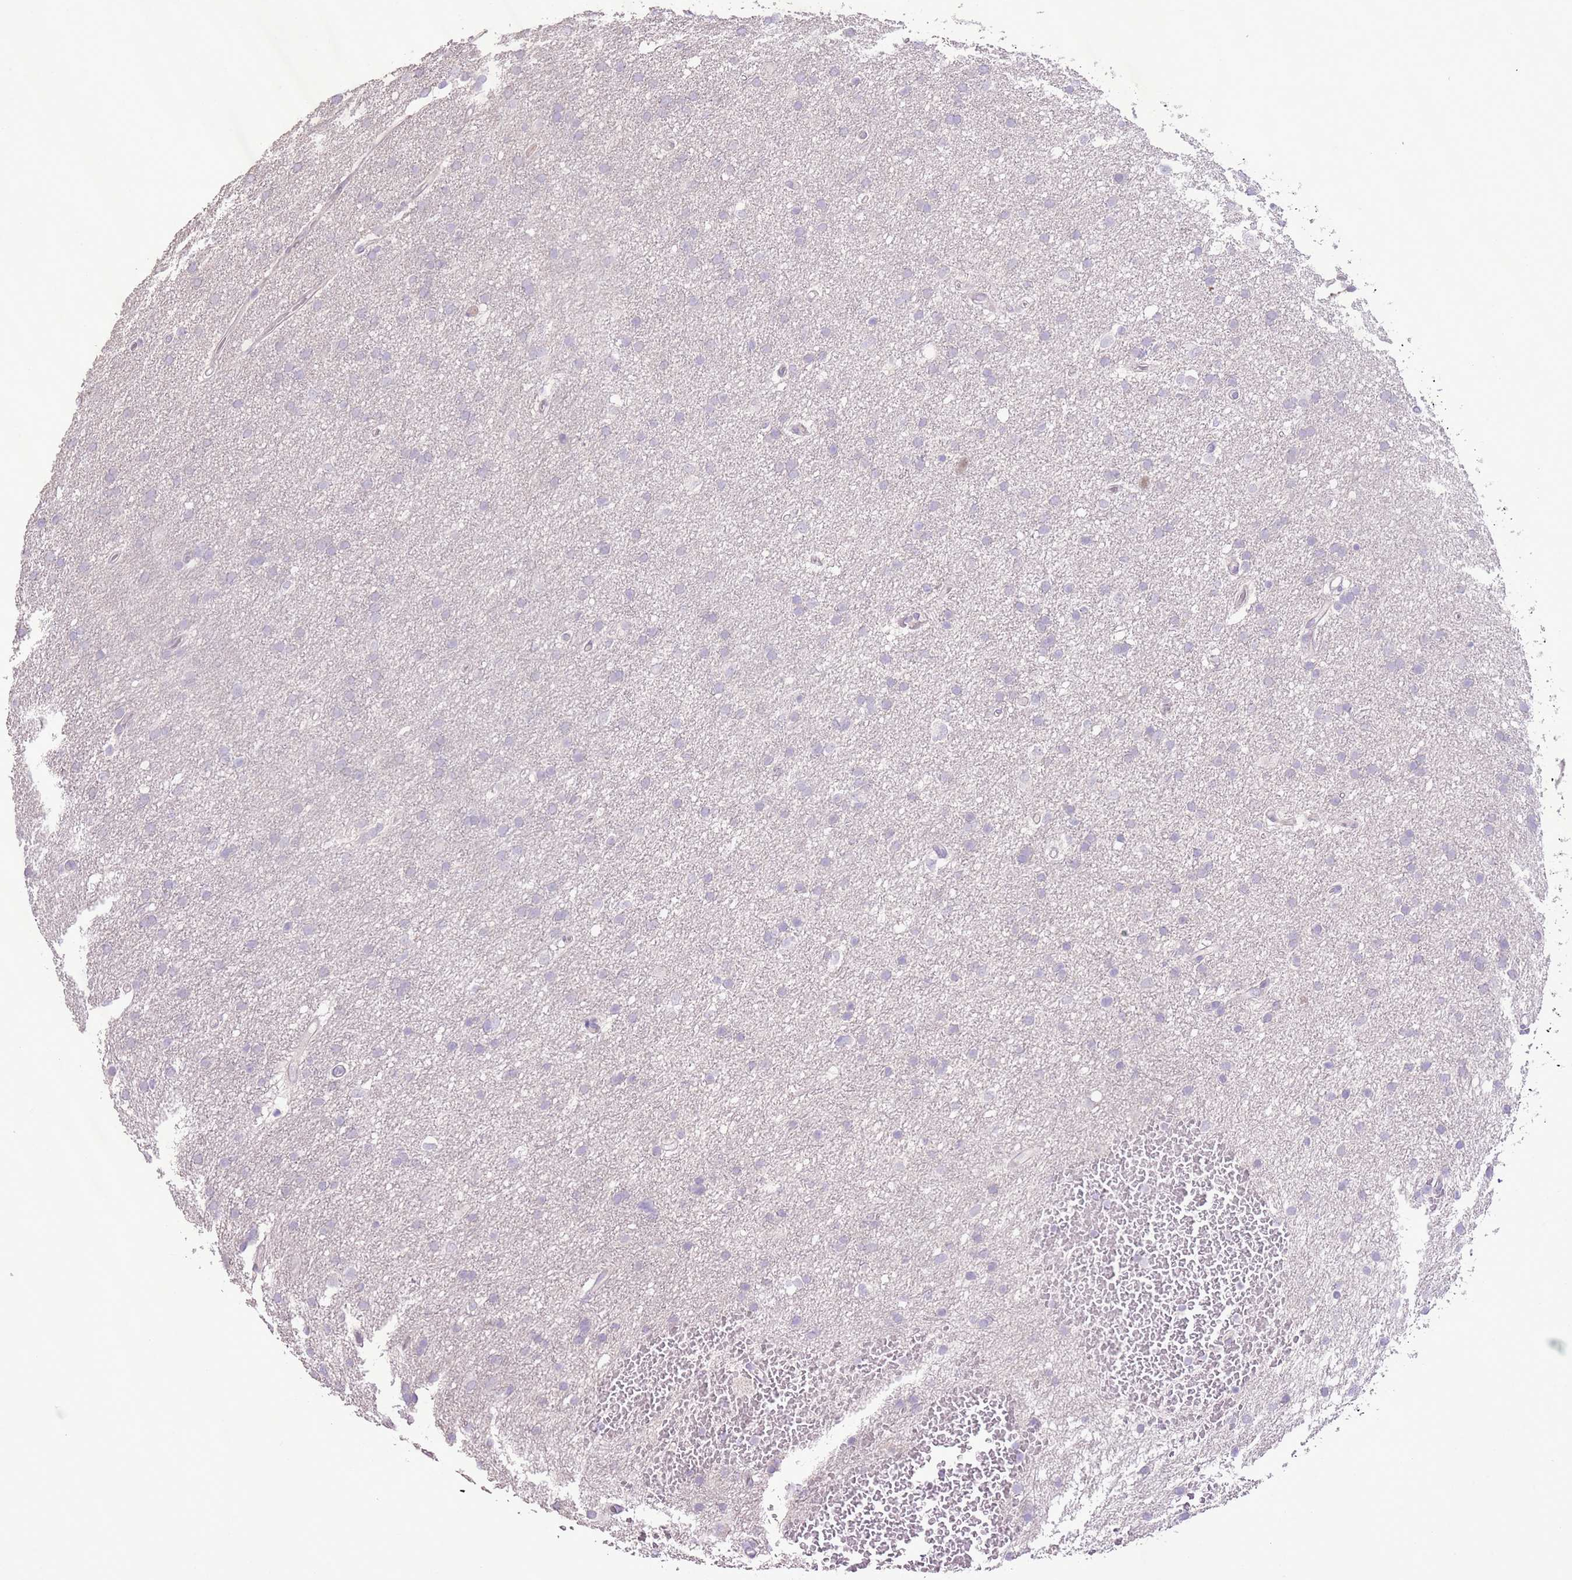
{"staining": {"intensity": "negative", "quantity": "none", "location": "none"}, "tissue": "glioma", "cell_type": "Tumor cells", "image_type": "cancer", "snomed": [{"axis": "morphology", "description": "Glioma, malignant, High grade"}, {"axis": "topography", "description": "Cerebral cortex"}], "caption": "High power microscopy image of an immunohistochemistry (IHC) image of glioma, revealing no significant expression in tumor cells. (Immunohistochemistry (ihc), brightfield microscopy, high magnification).", "gene": "GMNN", "patient": {"sex": "female", "age": 36}}